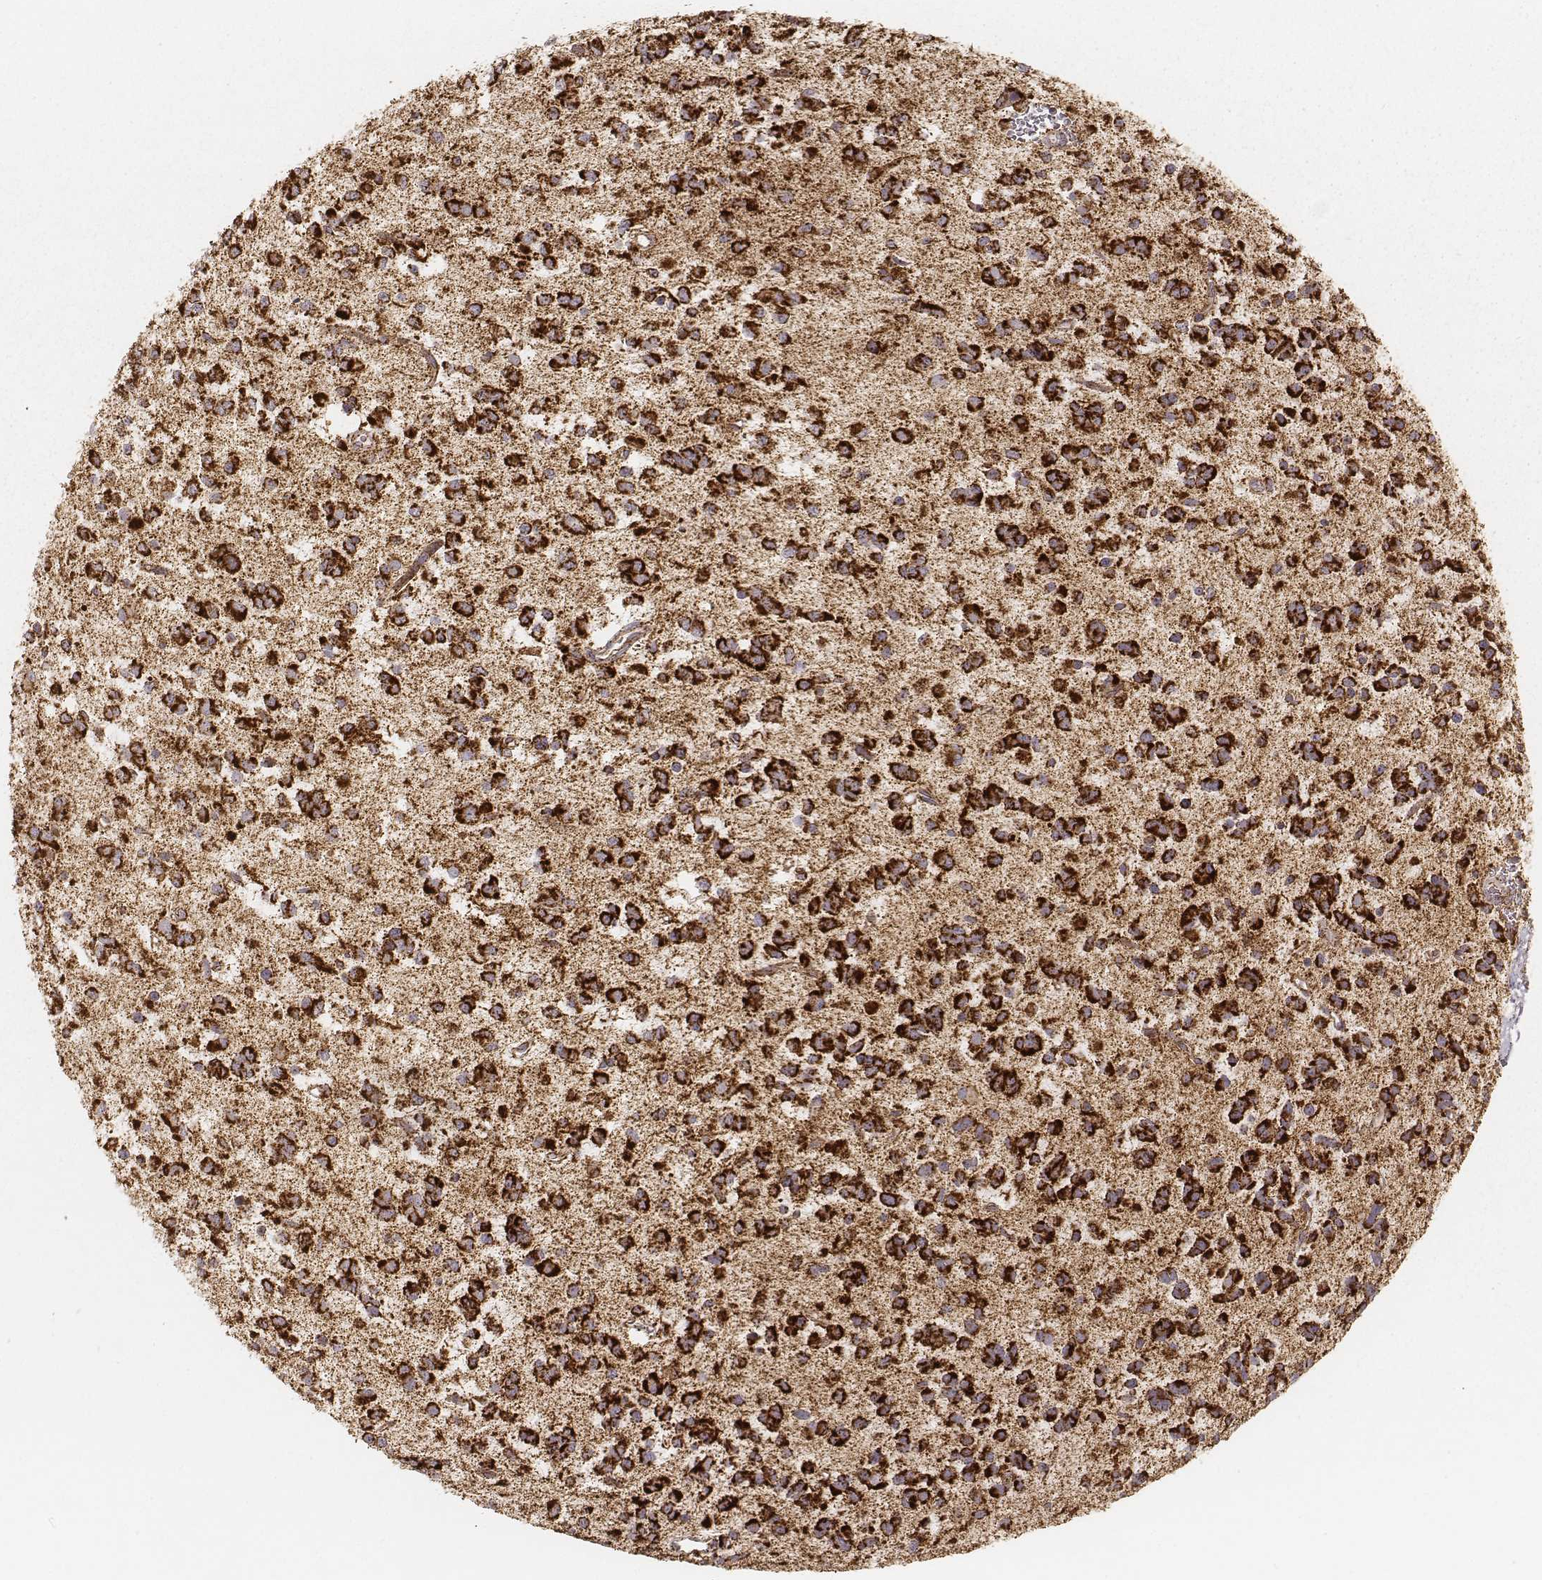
{"staining": {"intensity": "strong", "quantity": ">75%", "location": "cytoplasmic/membranous"}, "tissue": "glioma", "cell_type": "Tumor cells", "image_type": "cancer", "snomed": [{"axis": "morphology", "description": "Glioma, malignant, Low grade"}, {"axis": "topography", "description": "Brain"}], "caption": "Protein expression analysis of glioma demonstrates strong cytoplasmic/membranous staining in approximately >75% of tumor cells.", "gene": "CS", "patient": {"sex": "female", "age": 45}}